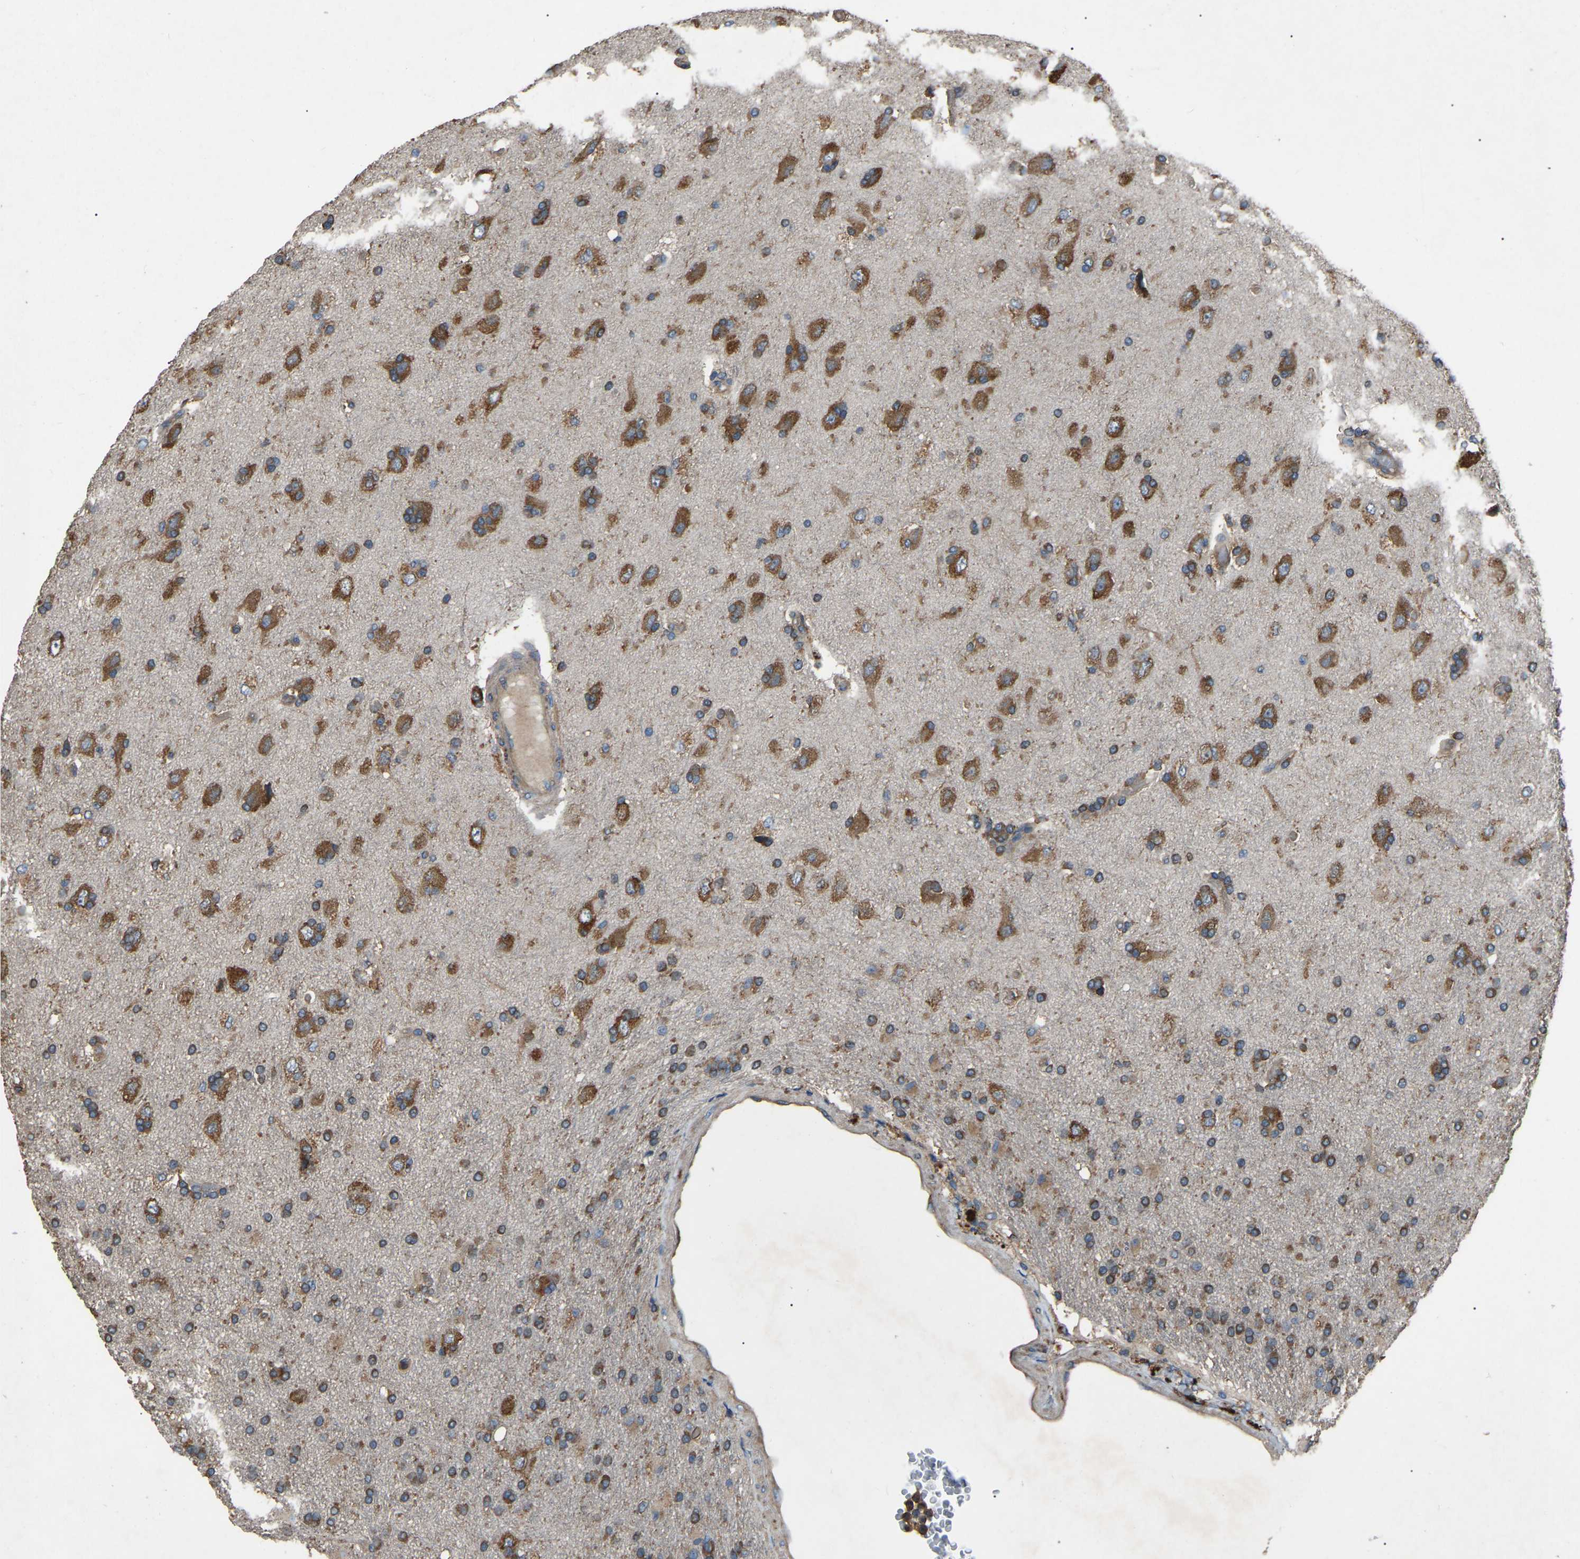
{"staining": {"intensity": "strong", "quantity": ">75%", "location": "cytoplasmic/membranous"}, "tissue": "glioma", "cell_type": "Tumor cells", "image_type": "cancer", "snomed": [{"axis": "morphology", "description": "Glioma, malignant, High grade"}, {"axis": "topography", "description": "Brain"}], "caption": "Strong cytoplasmic/membranous staining for a protein is present in about >75% of tumor cells of glioma using immunohistochemistry.", "gene": "AIMP1", "patient": {"sex": "male", "age": 72}}